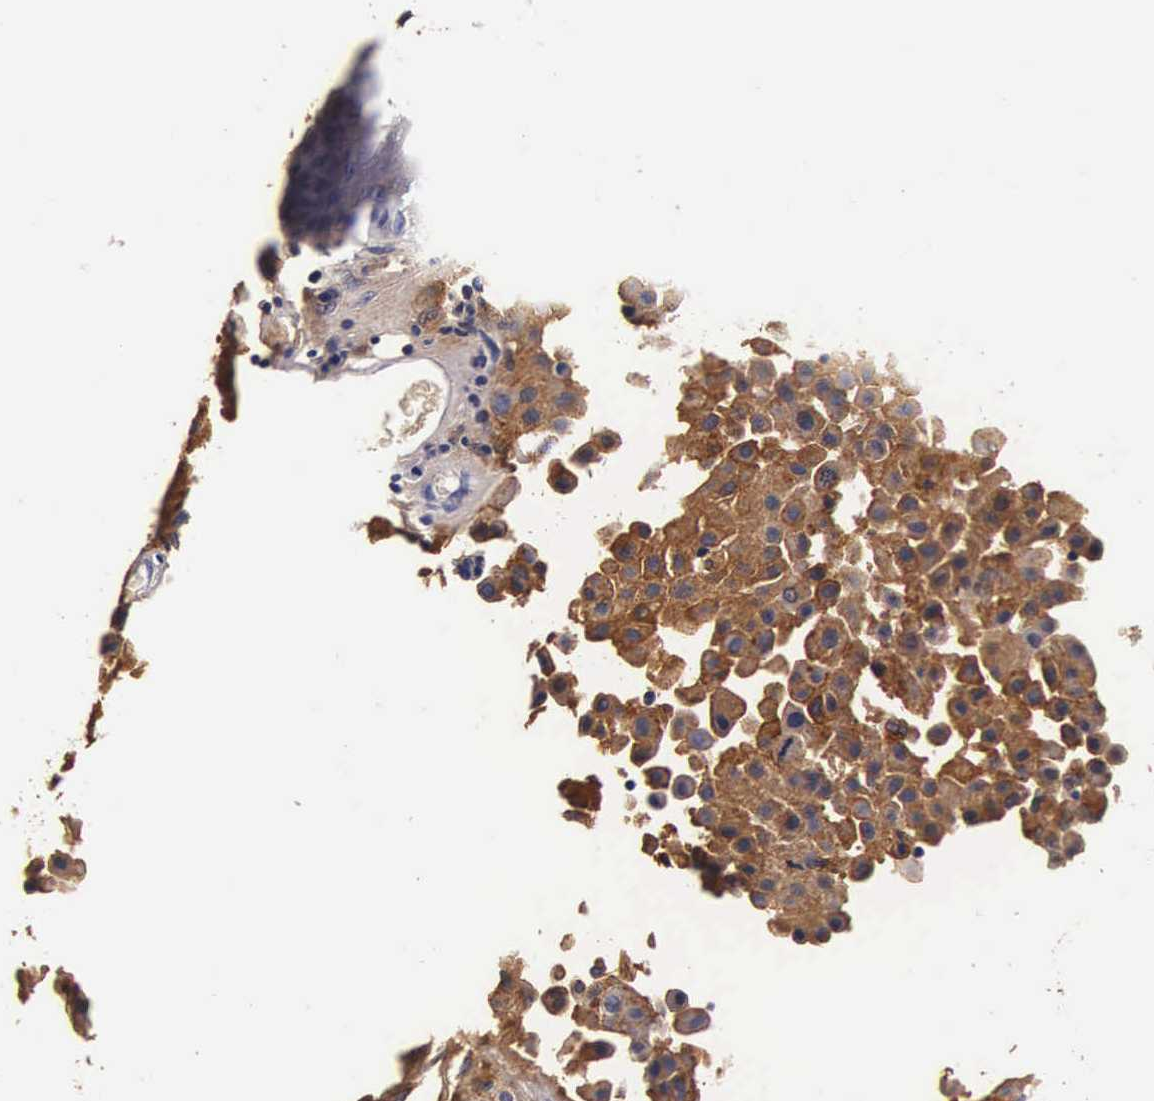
{"staining": {"intensity": "strong", "quantity": ">75%", "location": "cytoplasmic/membranous"}, "tissue": "melanoma", "cell_type": "Tumor cells", "image_type": "cancer", "snomed": [{"axis": "morphology", "description": "Malignant melanoma, NOS"}, {"axis": "topography", "description": "Skin"}], "caption": "Immunohistochemistry (DAB (3,3'-diaminobenzidine)) staining of human melanoma exhibits strong cytoplasmic/membranous protein staining in about >75% of tumor cells.", "gene": "CTSB", "patient": {"sex": "male", "age": 36}}